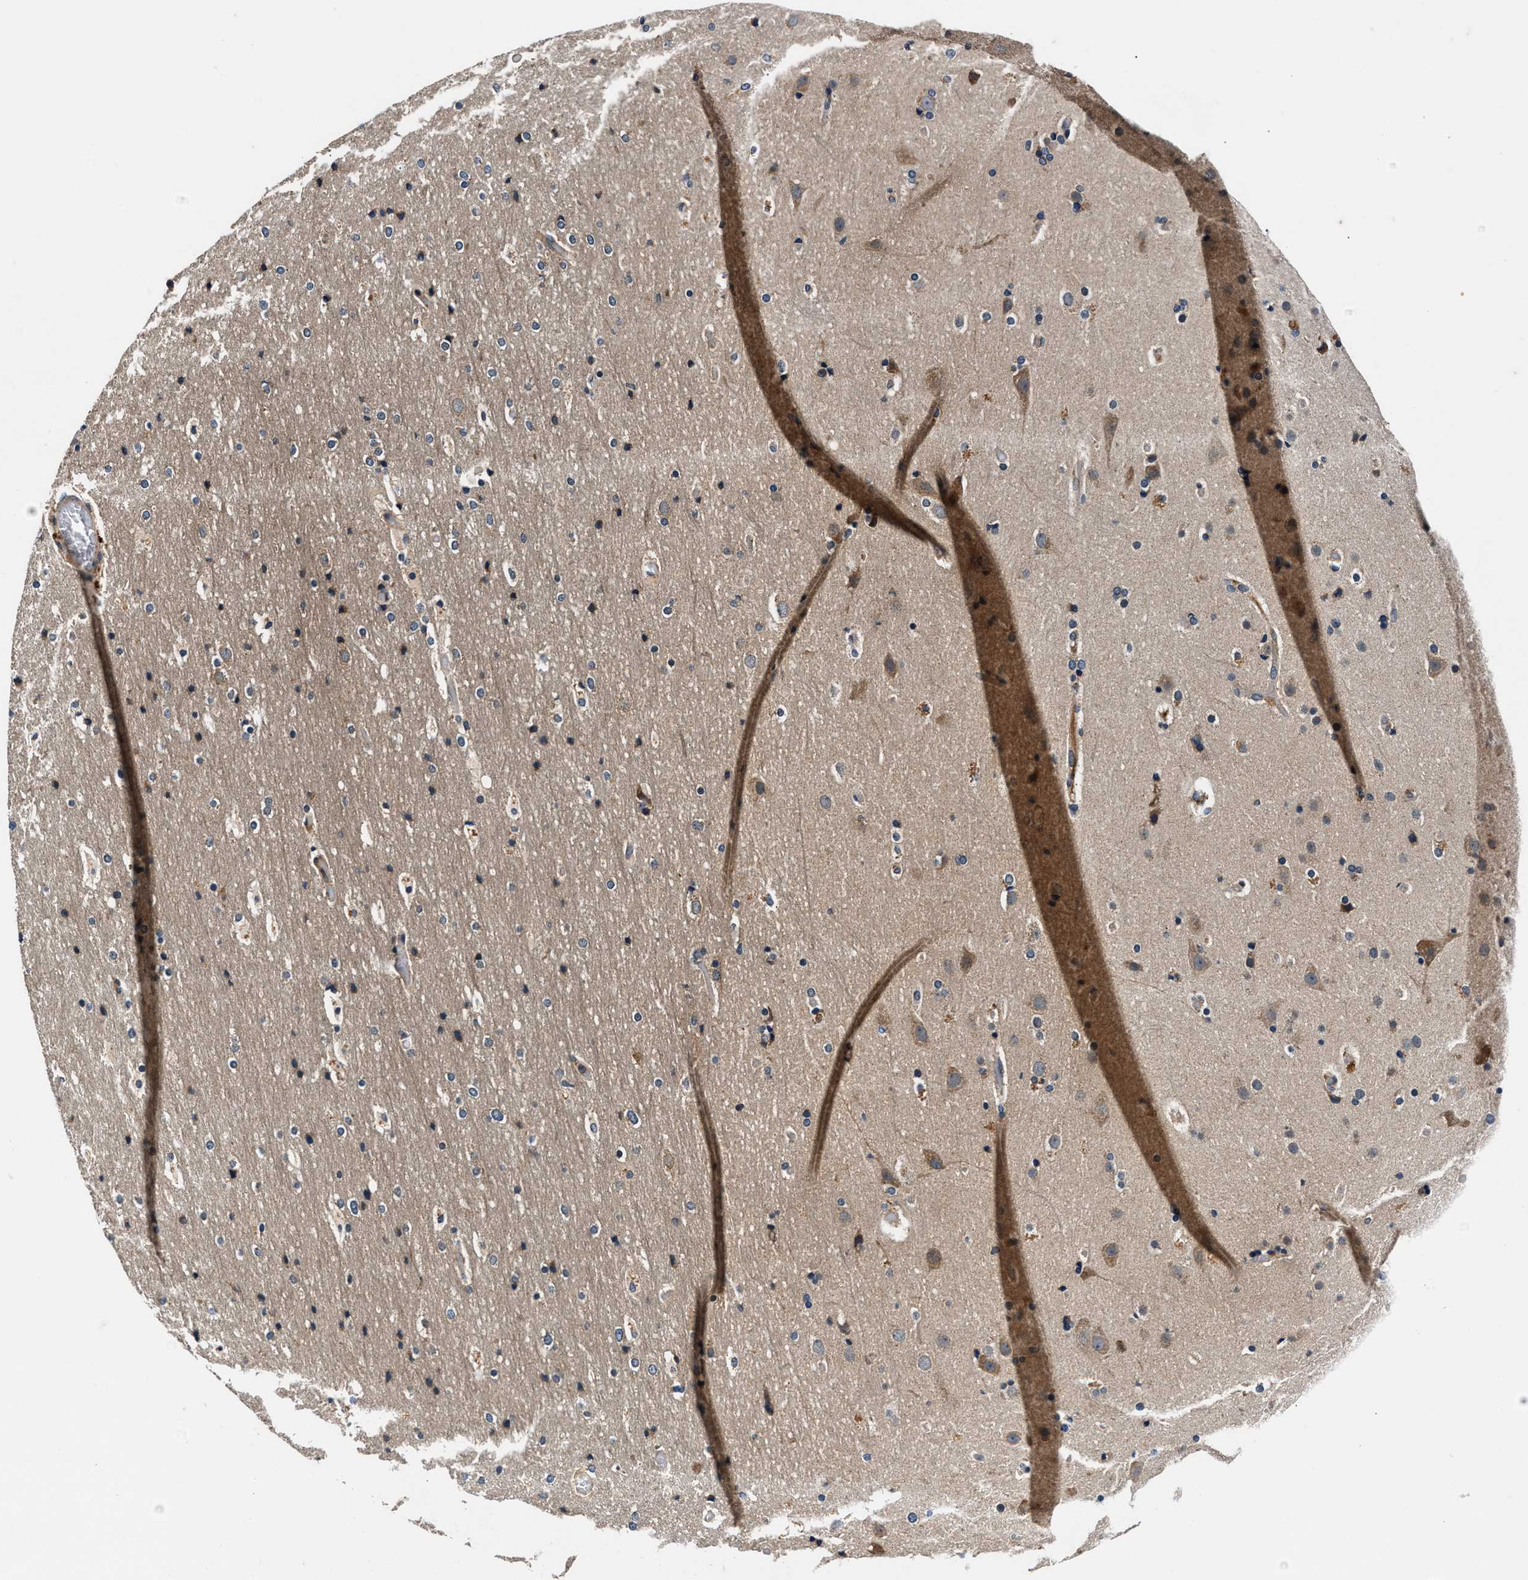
{"staining": {"intensity": "weak", "quantity": ">75%", "location": "cytoplasmic/membranous"}, "tissue": "cerebral cortex", "cell_type": "Endothelial cells", "image_type": "normal", "snomed": [{"axis": "morphology", "description": "Normal tissue, NOS"}, {"axis": "topography", "description": "Cerebral cortex"}], "caption": "Cerebral cortex stained with IHC displays weak cytoplasmic/membranous positivity in about >75% of endothelial cells. Immunohistochemistry stains the protein of interest in brown and the nuclei are stained blue.", "gene": "IMMT", "patient": {"sex": "male", "age": 57}}